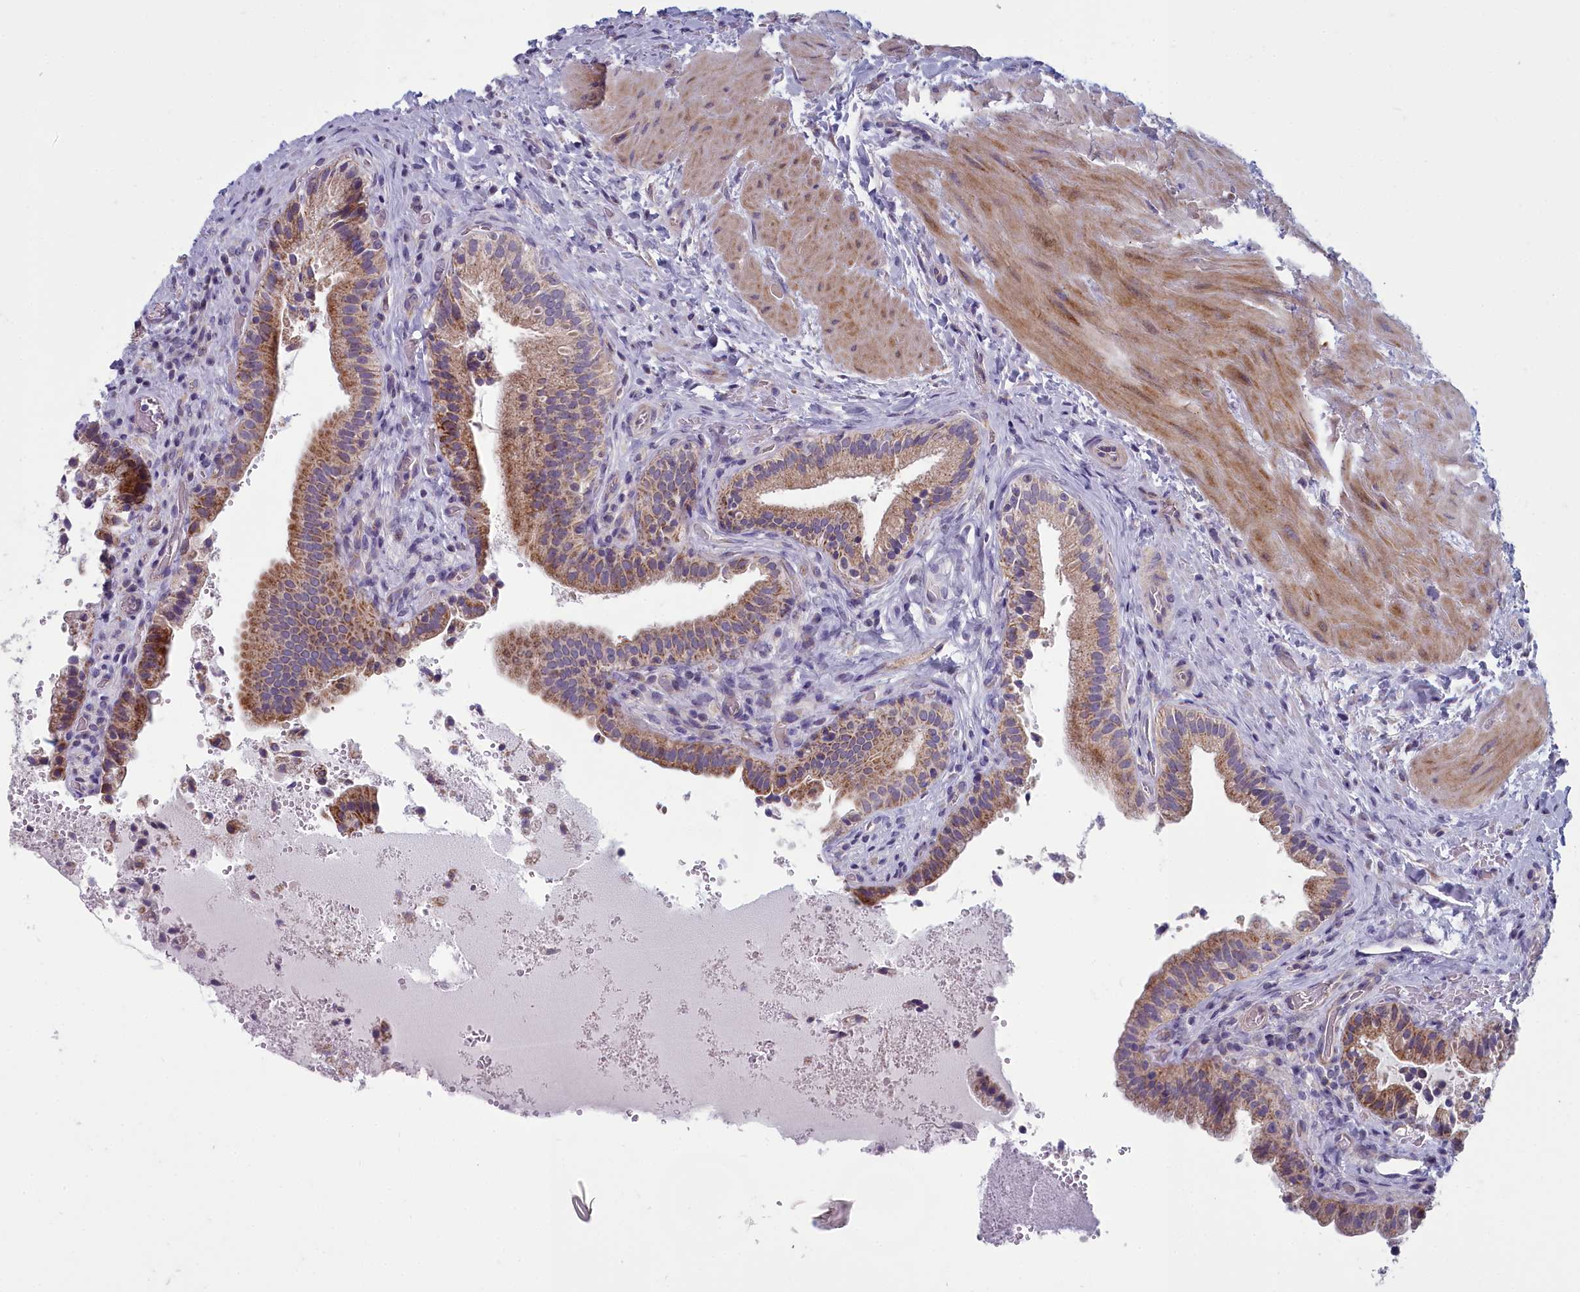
{"staining": {"intensity": "moderate", "quantity": ">75%", "location": "cytoplasmic/membranous"}, "tissue": "gallbladder", "cell_type": "Glandular cells", "image_type": "normal", "snomed": [{"axis": "morphology", "description": "Normal tissue, NOS"}, {"axis": "topography", "description": "Gallbladder"}], "caption": "A brown stain labels moderate cytoplasmic/membranous staining of a protein in glandular cells of unremarkable human gallbladder.", "gene": "INSYN2A", "patient": {"sex": "male", "age": 24}}